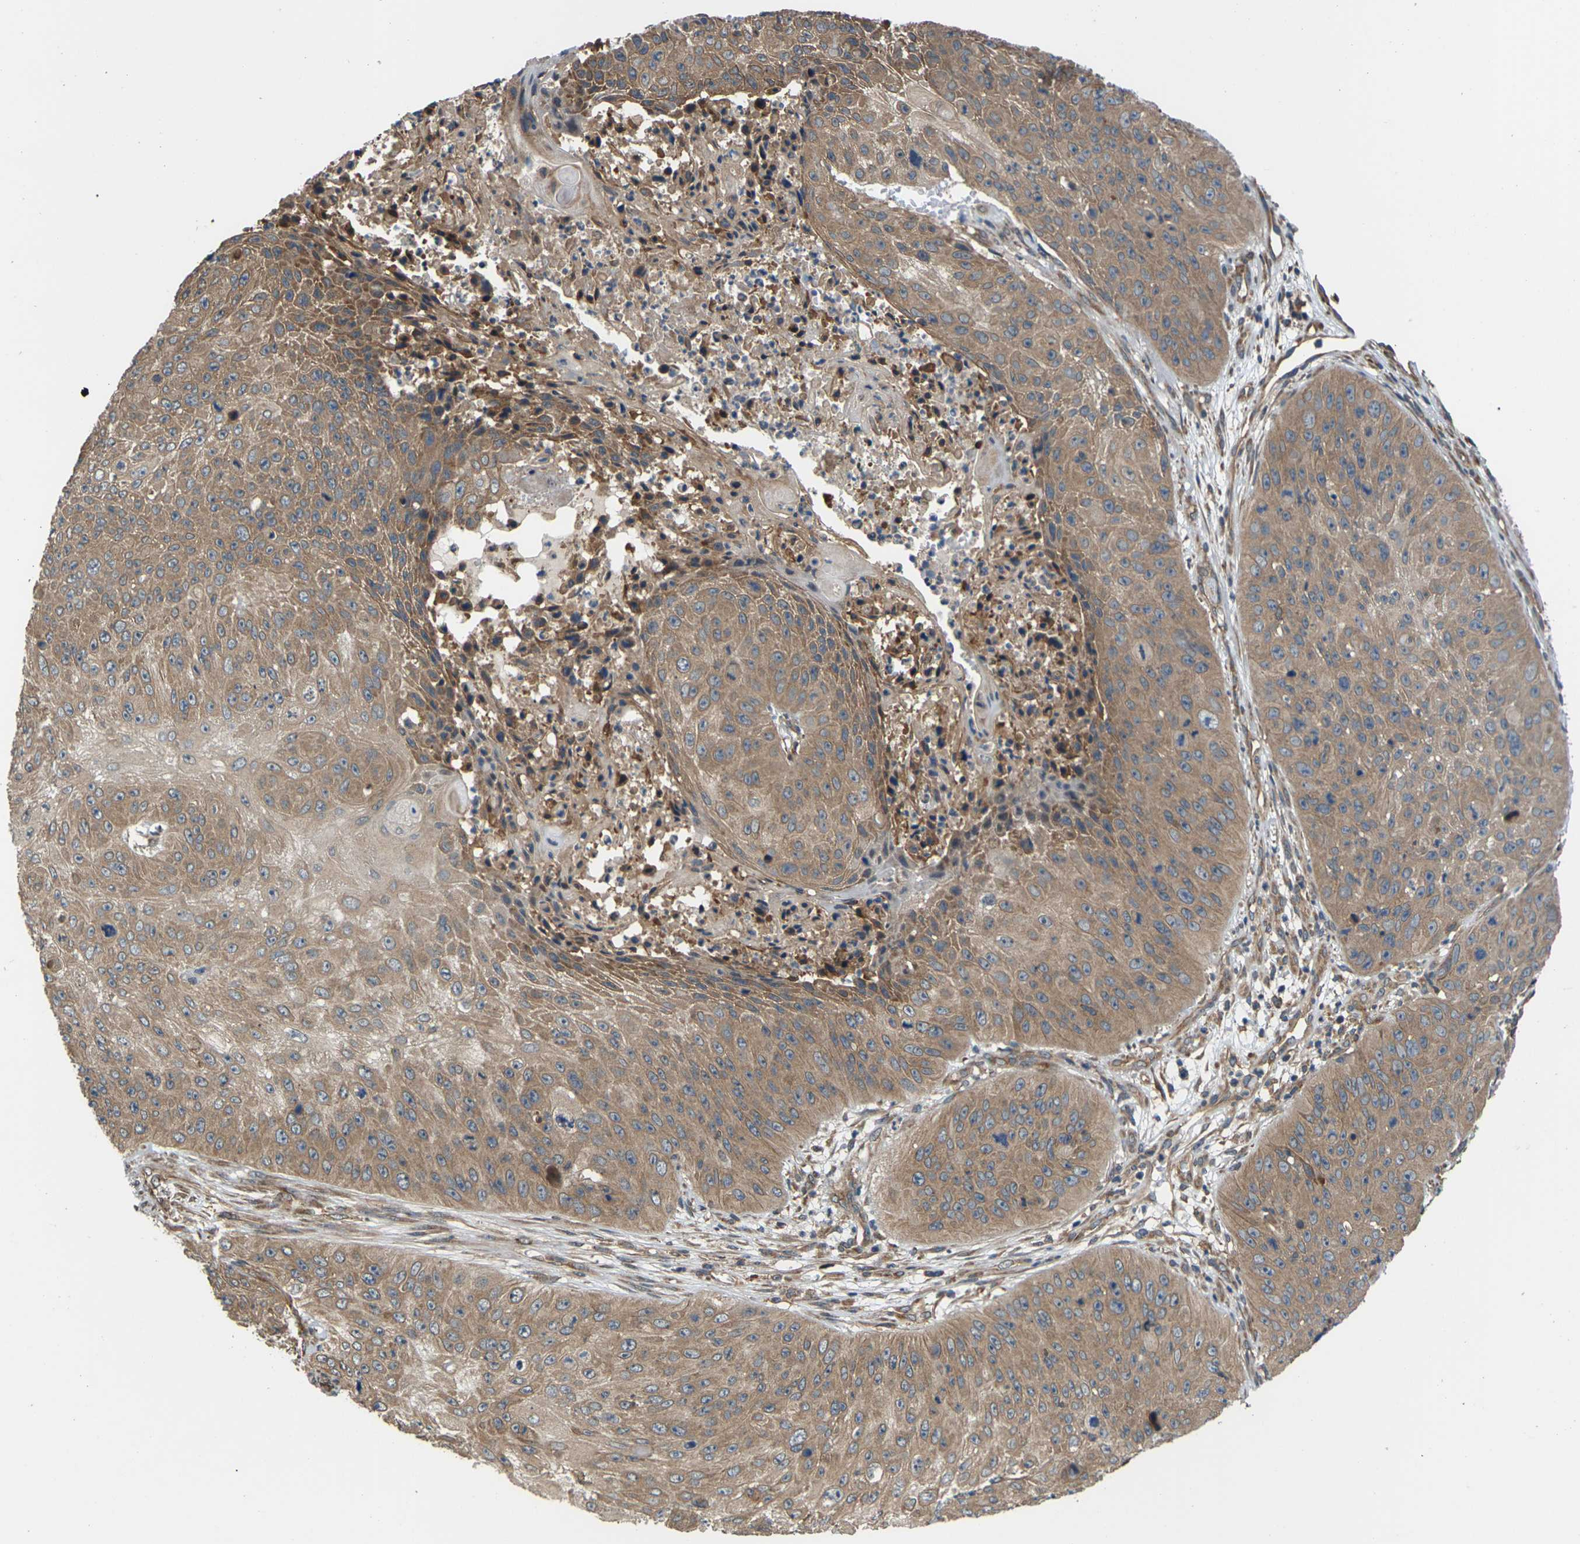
{"staining": {"intensity": "moderate", "quantity": ">75%", "location": "cytoplasmic/membranous"}, "tissue": "skin cancer", "cell_type": "Tumor cells", "image_type": "cancer", "snomed": [{"axis": "morphology", "description": "Squamous cell carcinoma, NOS"}, {"axis": "topography", "description": "Skin"}], "caption": "Squamous cell carcinoma (skin) stained with DAB IHC shows medium levels of moderate cytoplasmic/membranous staining in approximately >75% of tumor cells.", "gene": "NRAS", "patient": {"sex": "female", "age": 80}}